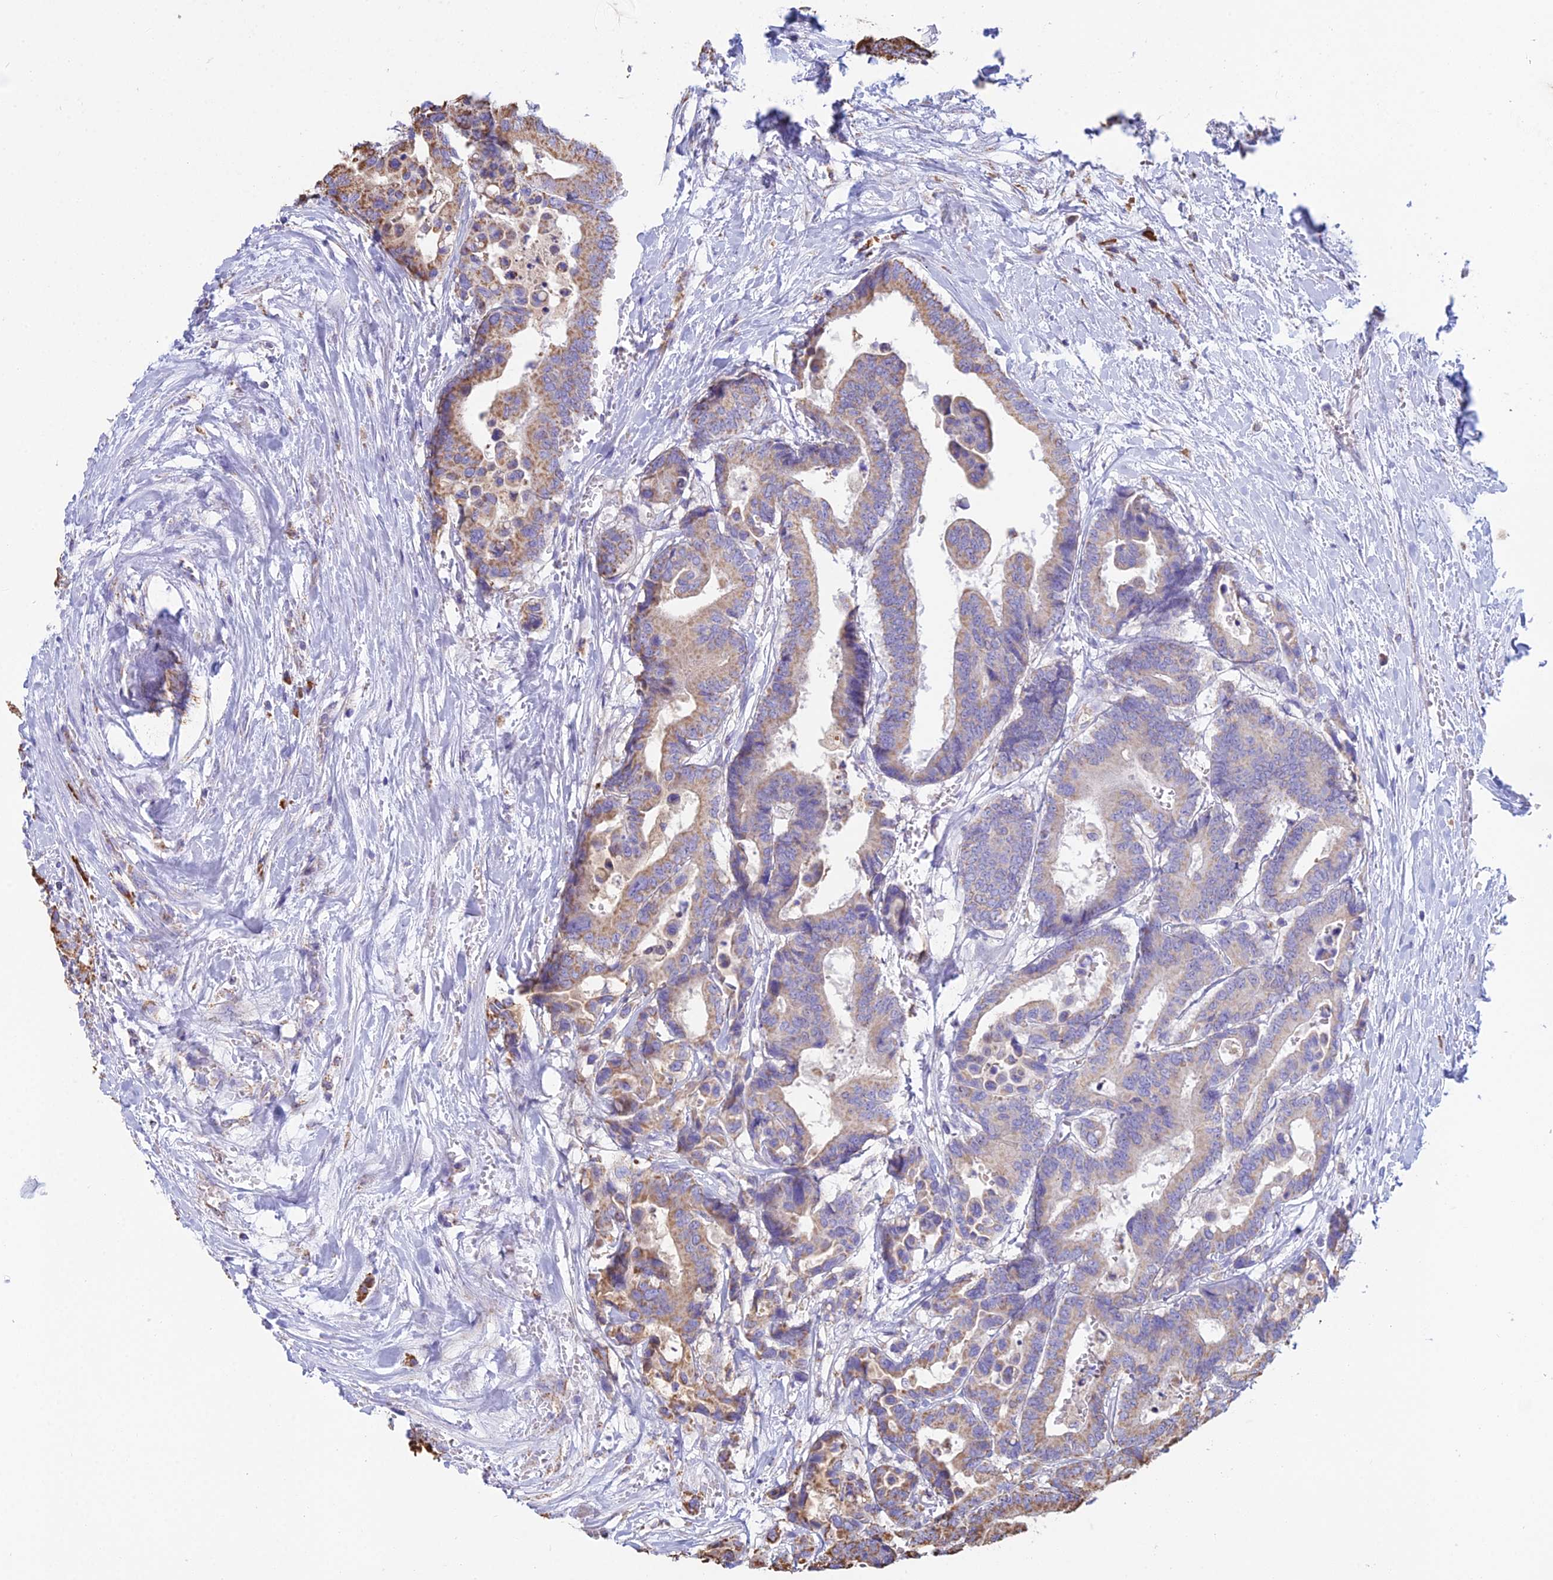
{"staining": {"intensity": "moderate", "quantity": "25%-75%", "location": "cytoplasmic/membranous"}, "tissue": "colorectal cancer", "cell_type": "Tumor cells", "image_type": "cancer", "snomed": [{"axis": "morphology", "description": "Normal tissue, NOS"}, {"axis": "morphology", "description": "Adenocarcinoma, NOS"}, {"axis": "topography", "description": "Colon"}], "caption": "A histopathology image of adenocarcinoma (colorectal) stained for a protein shows moderate cytoplasmic/membranous brown staining in tumor cells.", "gene": "OR2W3", "patient": {"sex": "male", "age": 82}}